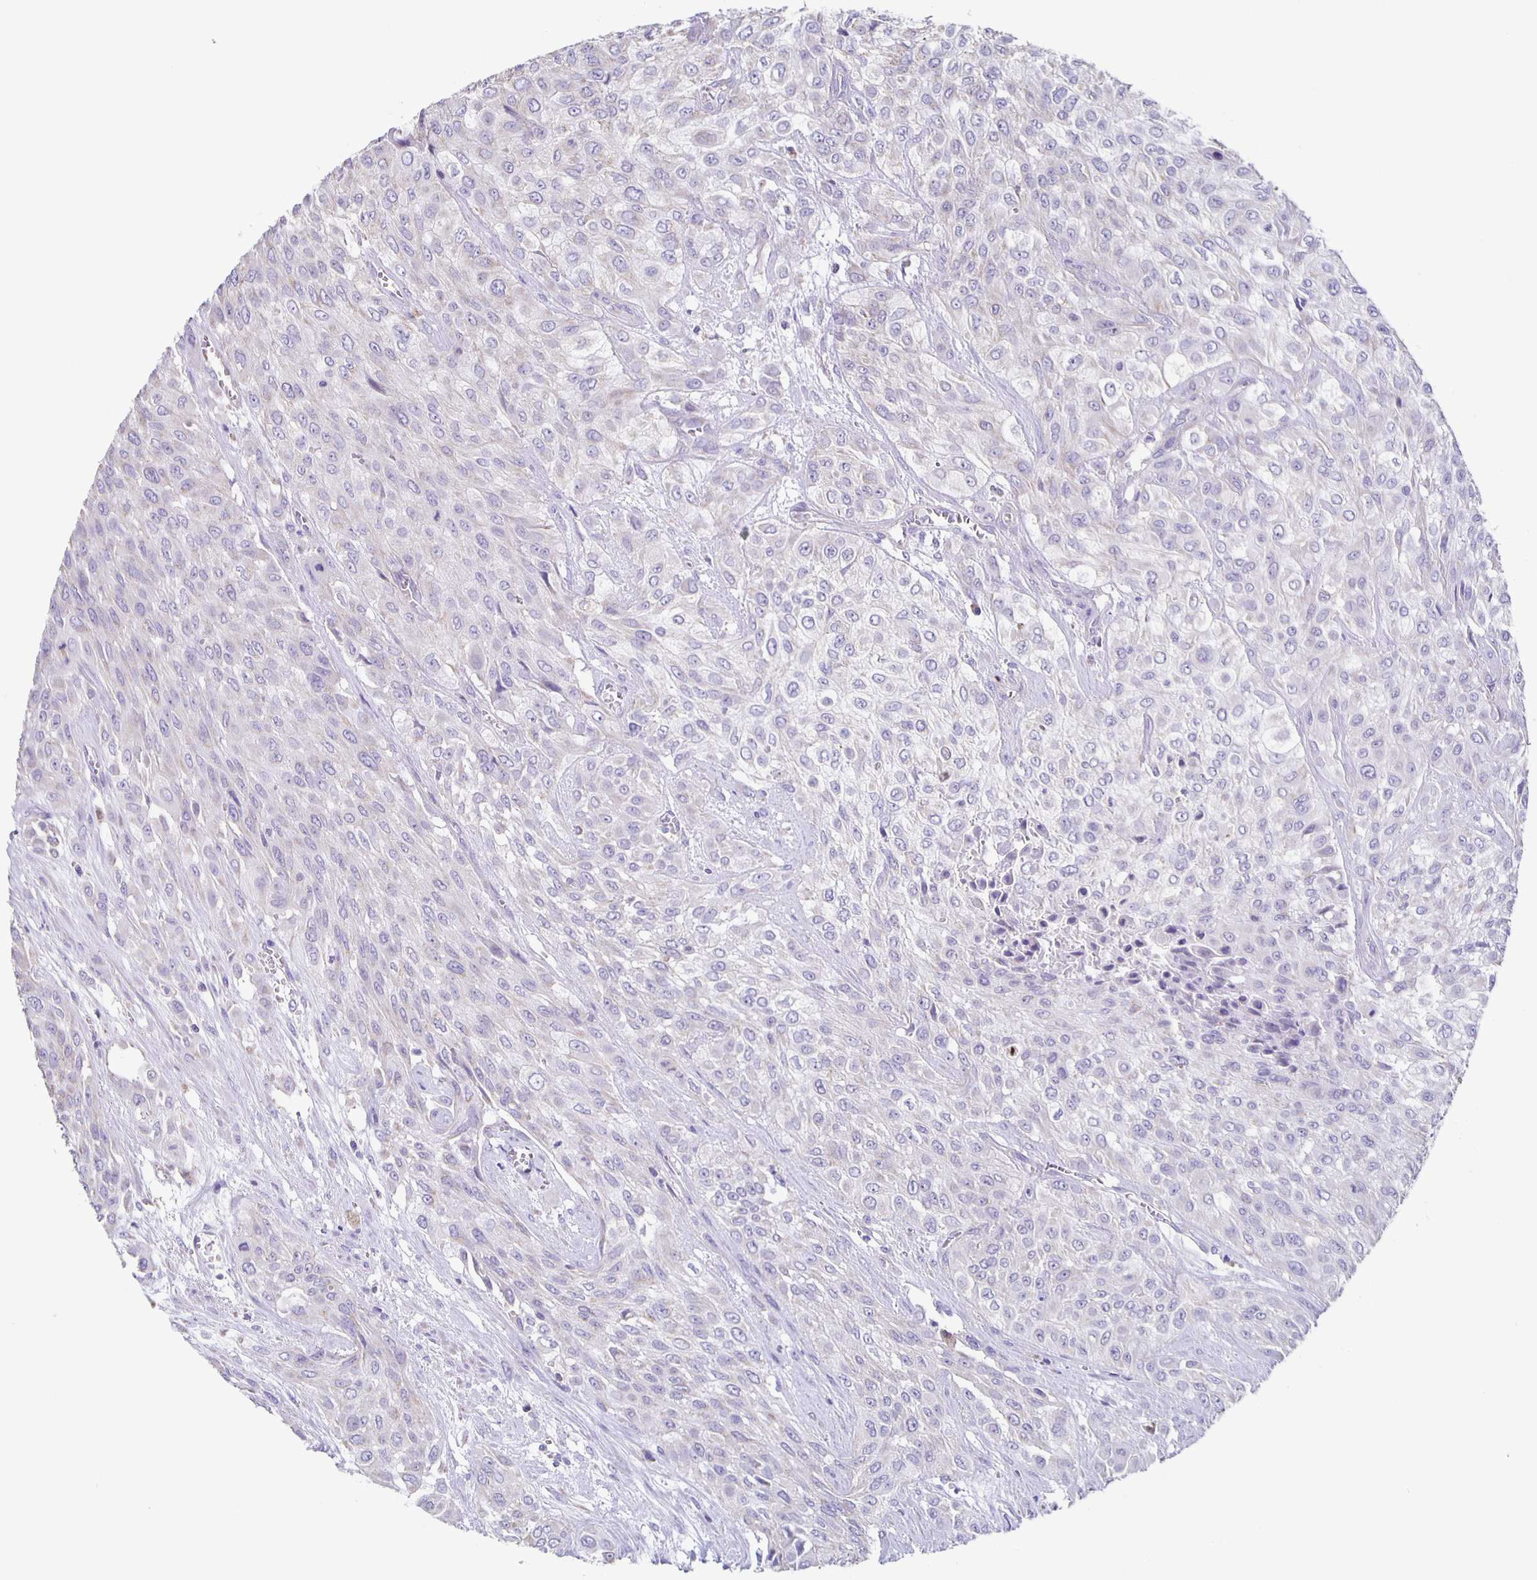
{"staining": {"intensity": "negative", "quantity": "none", "location": "none"}, "tissue": "urothelial cancer", "cell_type": "Tumor cells", "image_type": "cancer", "snomed": [{"axis": "morphology", "description": "Urothelial carcinoma, High grade"}, {"axis": "topography", "description": "Urinary bladder"}], "caption": "The immunohistochemistry photomicrograph has no significant positivity in tumor cells of urothelial cancer tissue. (DAB (3,3'-diaminobenzidine) immunohistochemistry (IHC), high magnification).", "gene": "TPPP", "patient": {"sex": "male", "age": 57}}